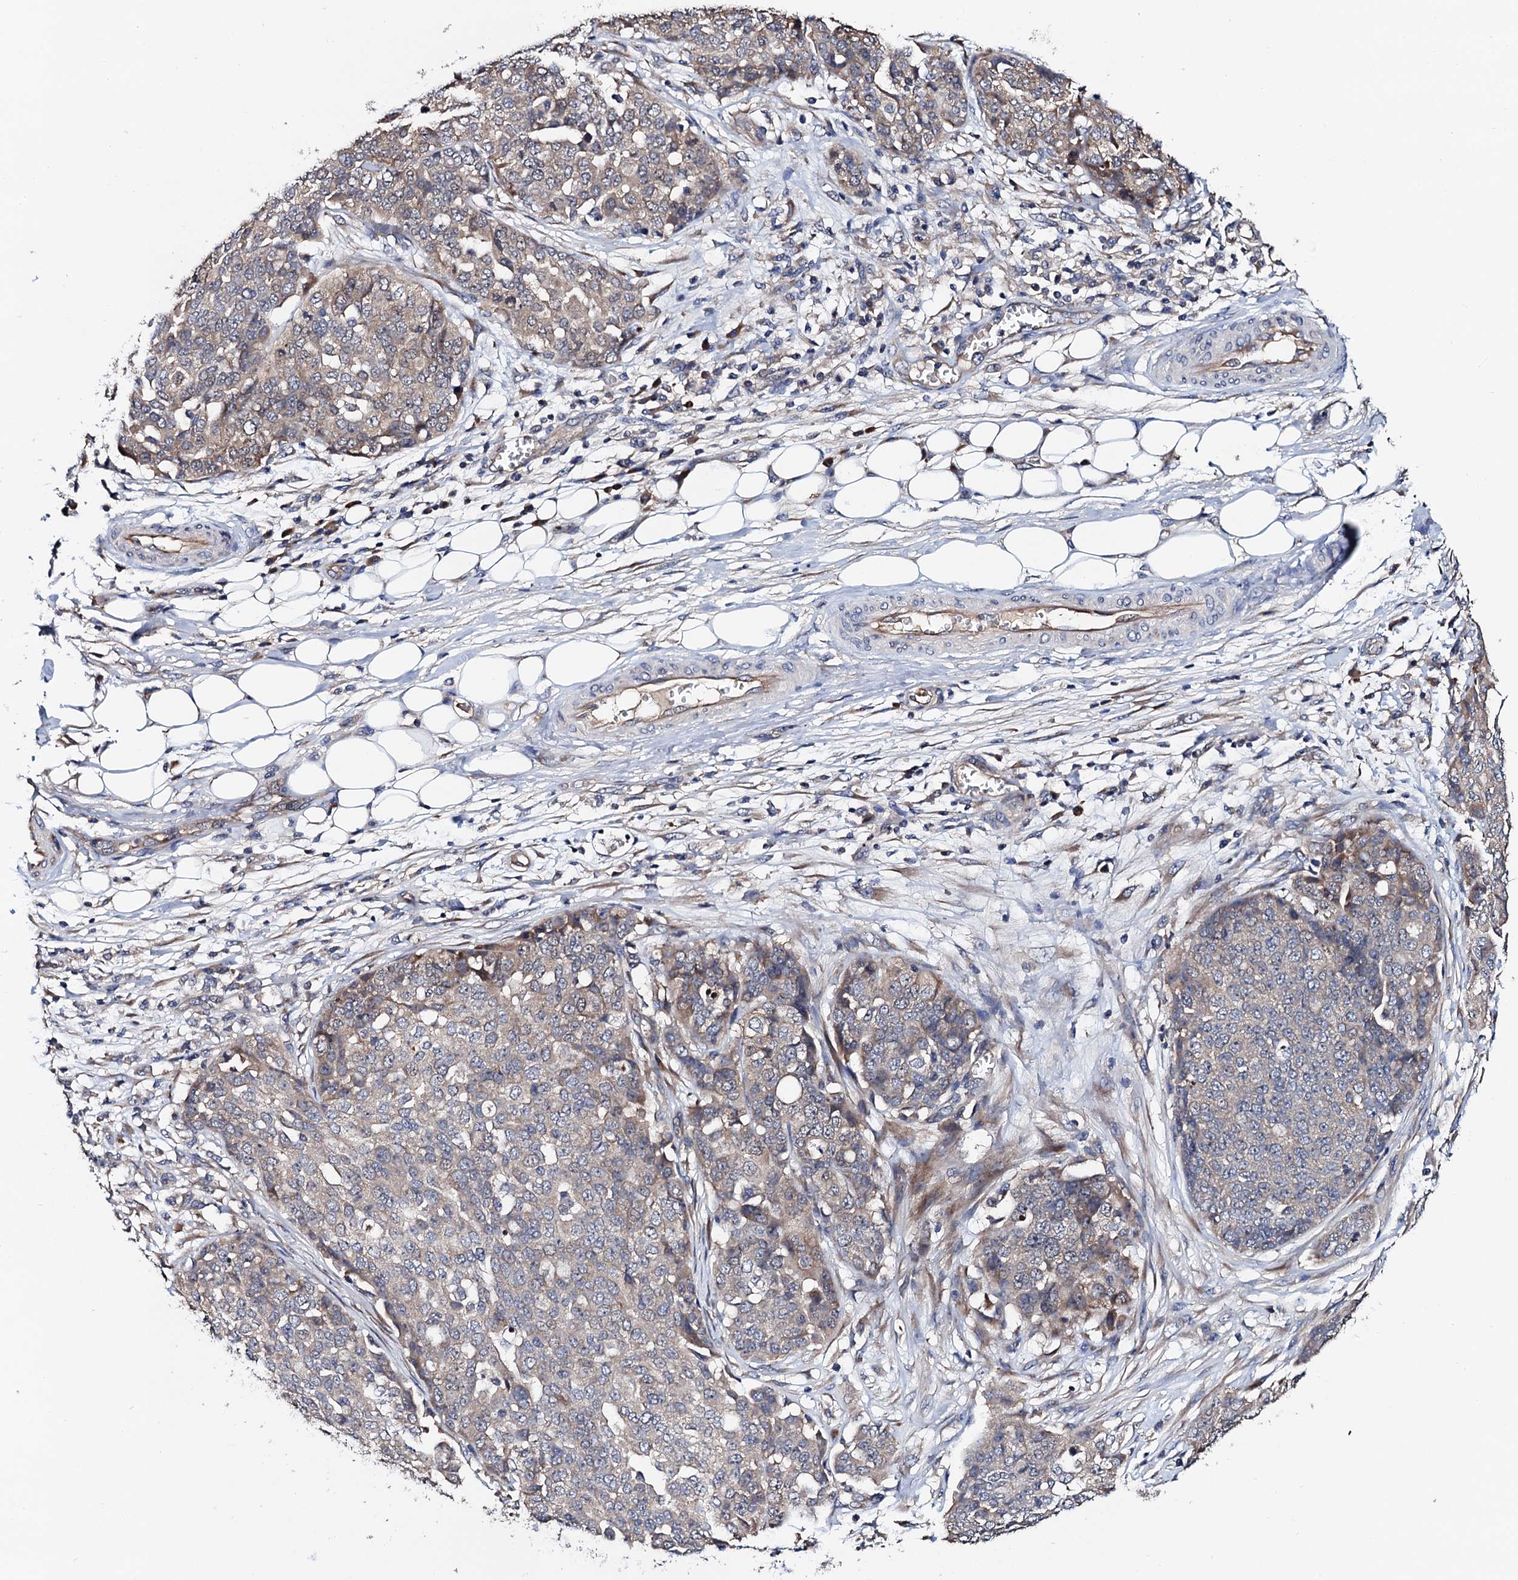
{"staining": {"intensity": "negative", "quantity": "none", "location": "none"}, "tissue": "ovarian cancer", "cell_type": "Tumor cells", "image_type": "cancer", "snomed": [{"axis": "morphology", "description": "Cystadenocarcinoma, serous, NOS"}, {"axis": "topography", "description": "Soft tissue"}, {"axis": "topography", "description": "Ovary"}], "caption": "Immunohistochemical staining of human ovarian cancer displays no significant positivity in tumor cells.", "gene": "TRMT112", "patient": {"sex": "female", "age": 57}}